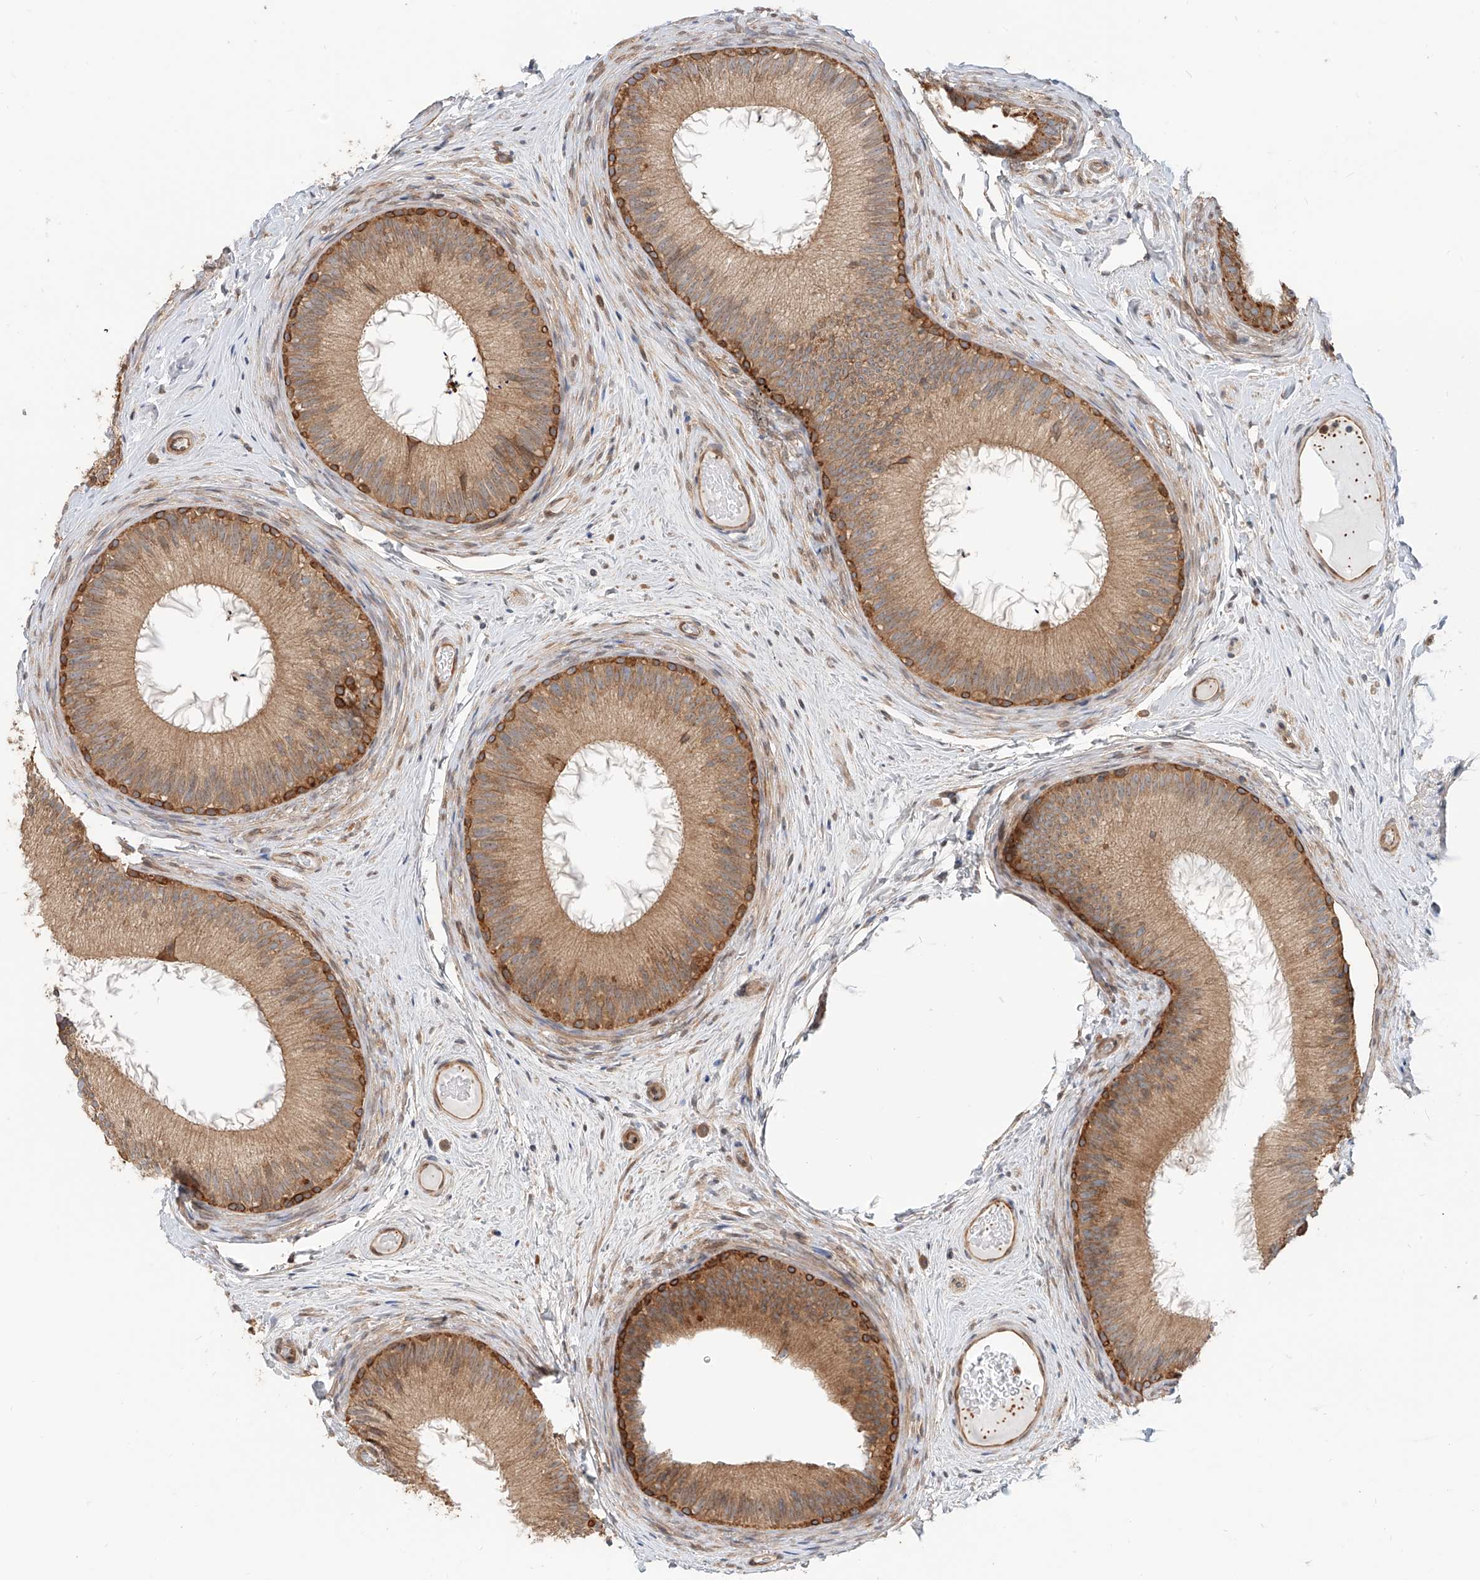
{"staining": {"intensity": "strong", "quantity": "25%-75%", "location": "cytoplasmic/membranous"}, "tissue": "epididymis", "cell_type": "Glandular cells", "image_type": "normal", "snomed": [{"axis": "morphology", "description": "Normal tissue, NOS"}, {"axis": "topography", "description": "Epididymis"}], "caption": "Protein analysis of unremarkable epididymis reveals strong cytoplasmic/membranous positivity in approximately 25%-75% of glandular cells. (IHC, brightfield microscopy, high magnification).", "gene": "CEP162", "patient": {"sex": "male", "age": 50}}